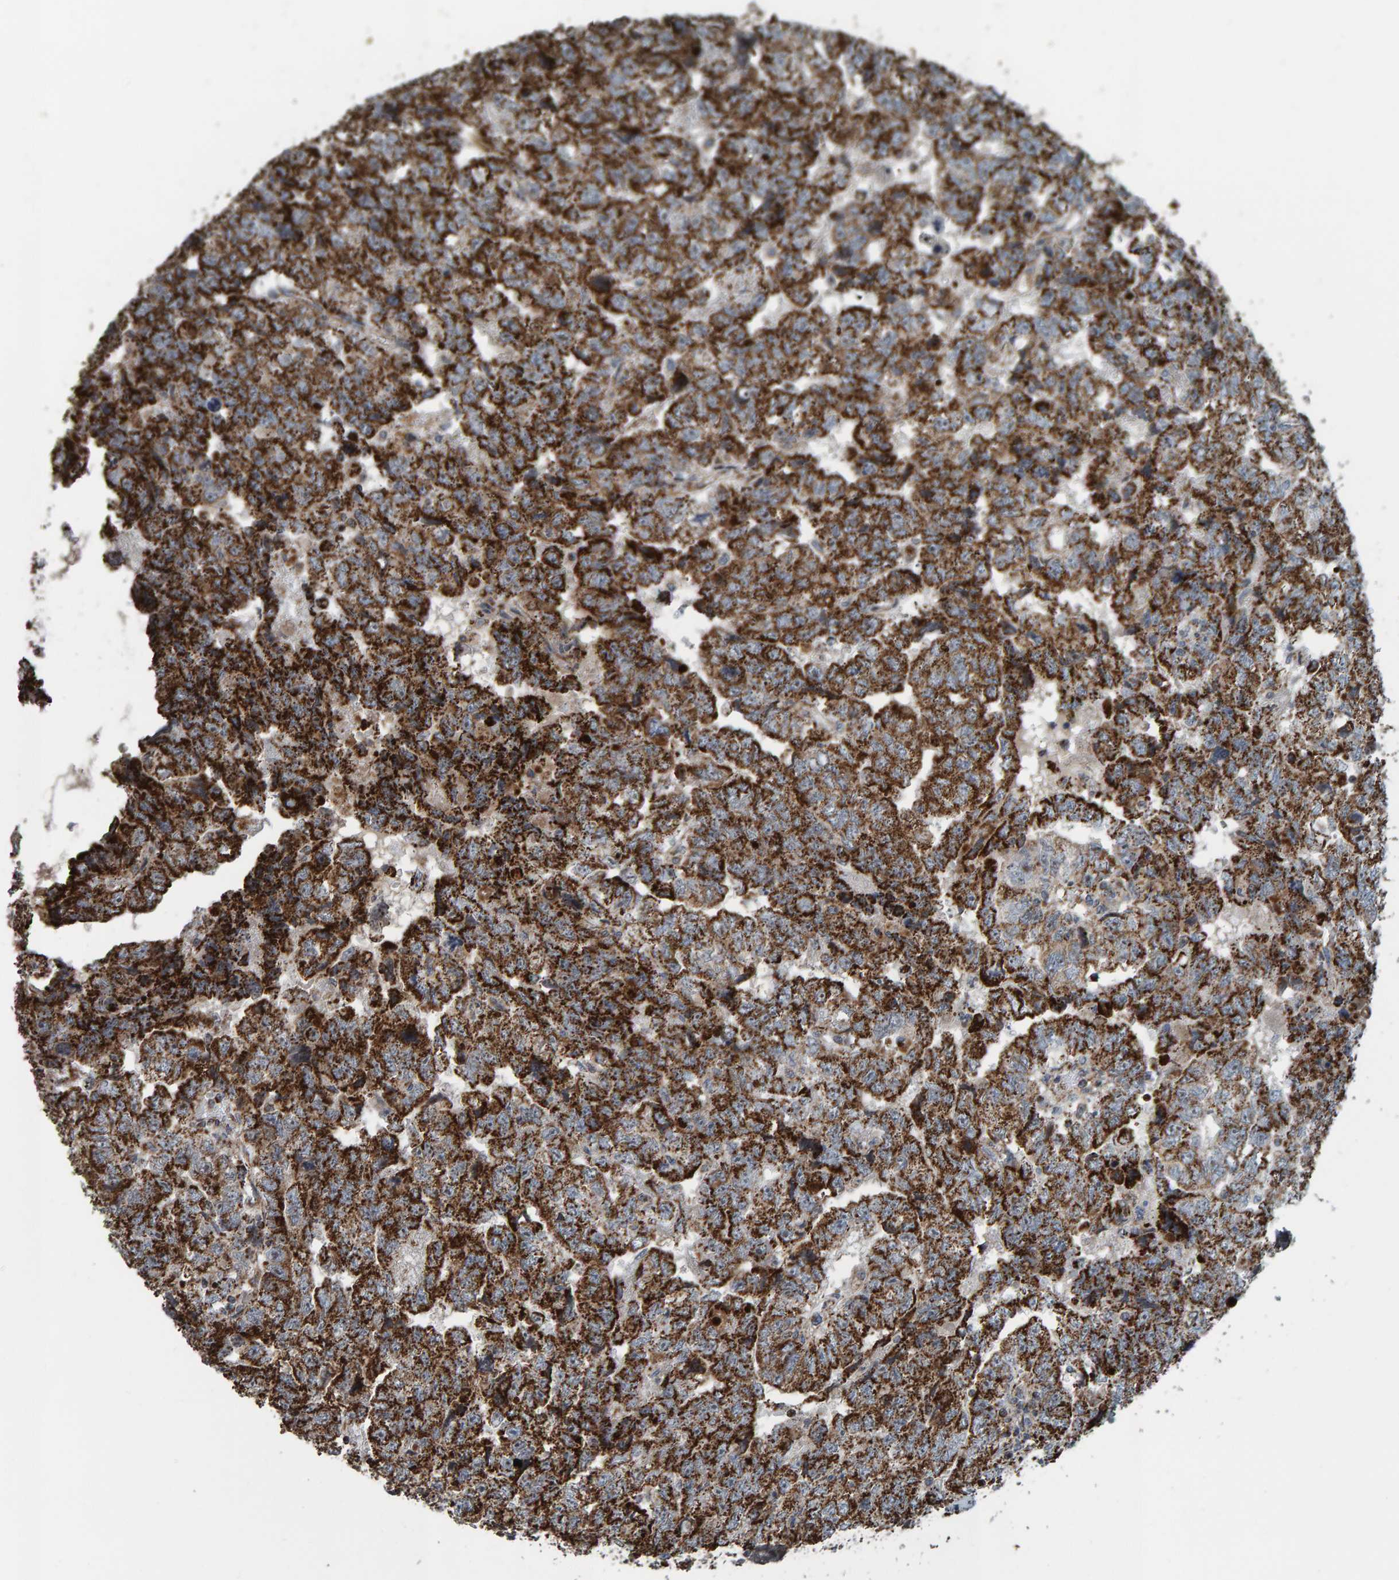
{"staining": {"intensity": "strong", "quantity": "25%-75%", "location": "cytoplasmic/membranous"}, "tissue": "testis cancer", "cell_type": "Tumor cells", "image_type": "cancer", "snomed": [{"axis": "morphology", "description": "Carcinoma, Embryonal, NOS"}, {"axis": "topography", "description": "Testis"}], "caption": "Human embryonal carcinoma (testis) stained with a brown dye demonstrates strong cytoplasmic/membranous positive positivity in approximately 25%-75% of tumor cells.", "gene": "ZNF48", "patient": {"sex": "male", "age": 36}}